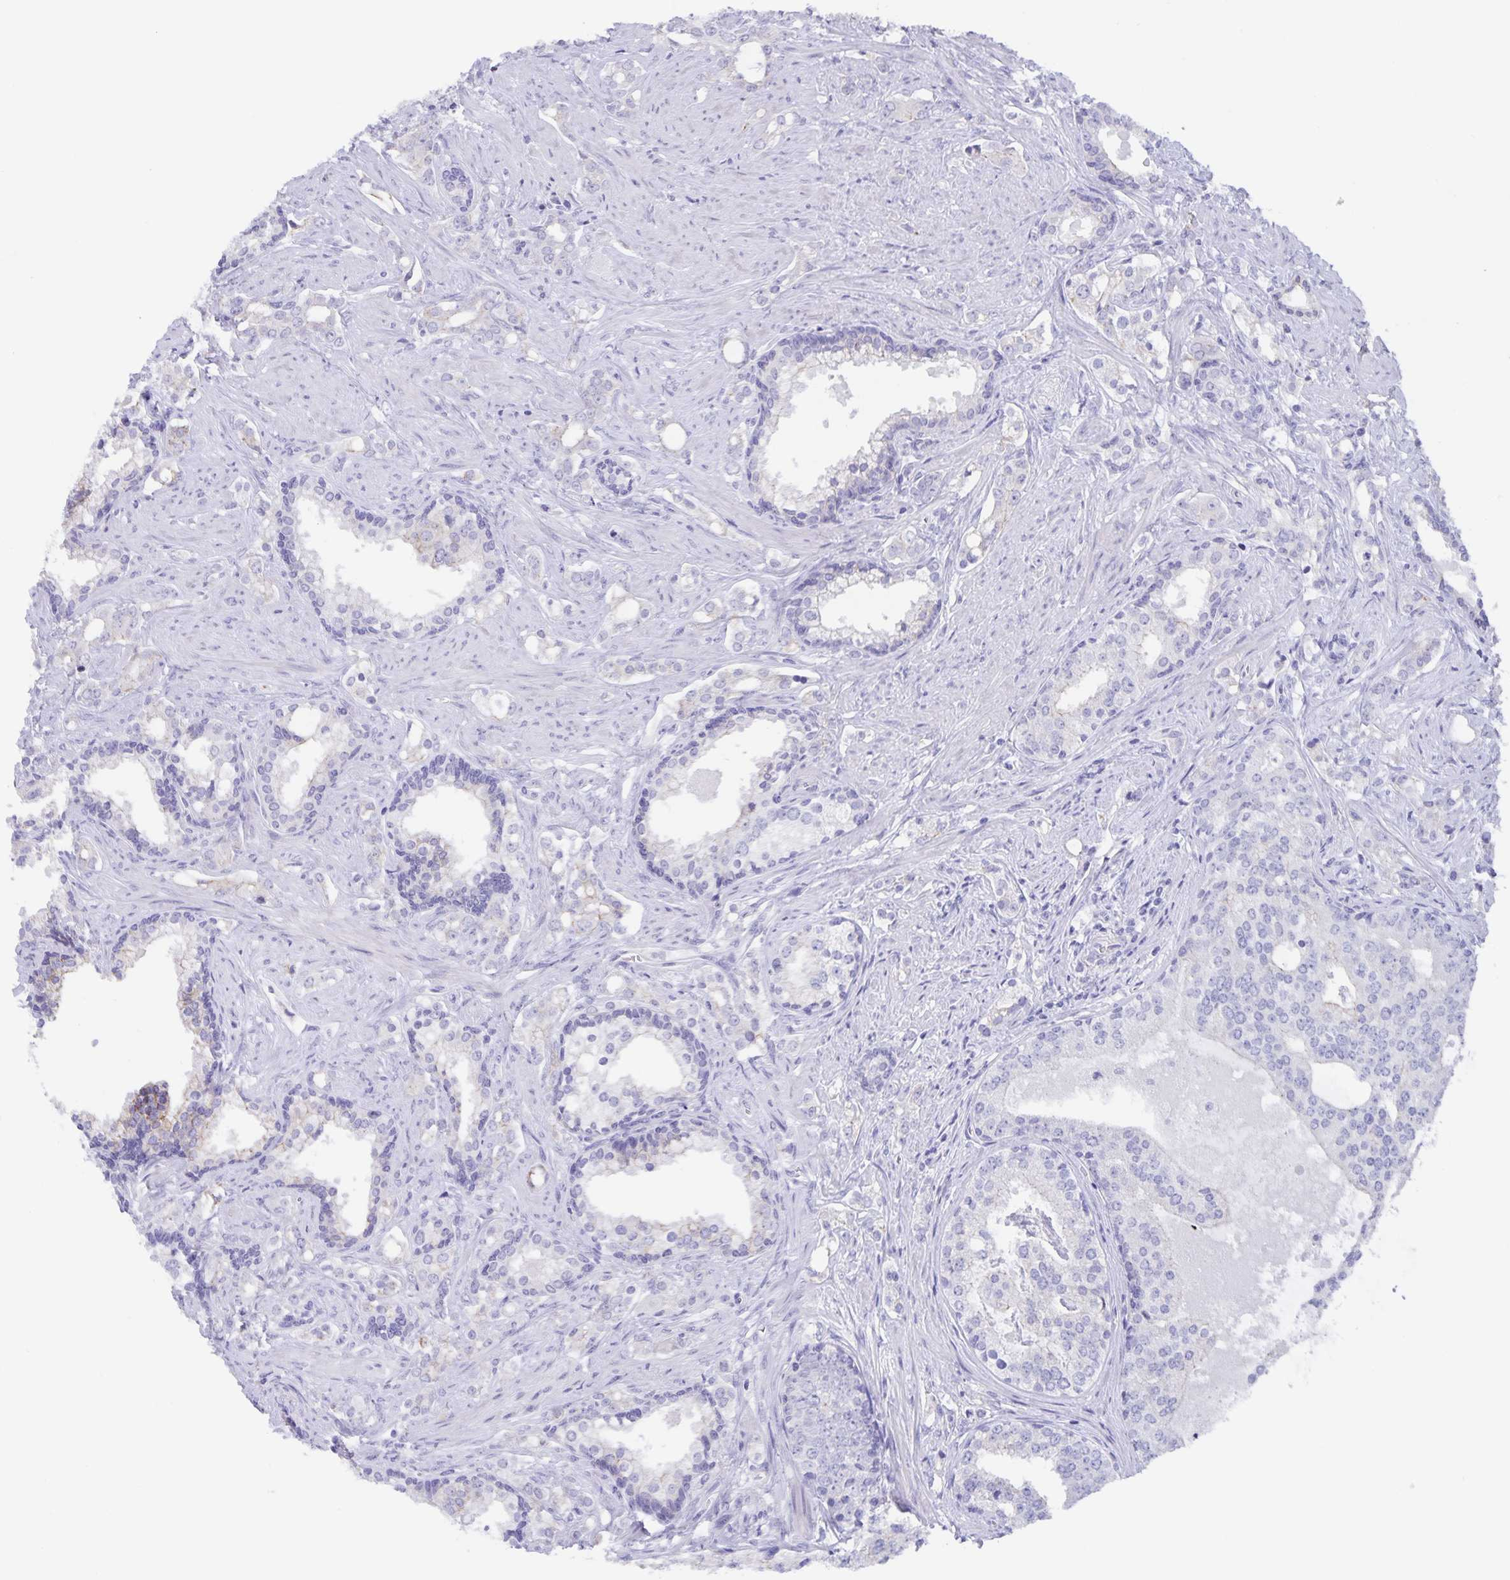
{"staining": {"intensity": "negative", "quantity": "none", "location": "none"}, "tissue": "prostate cancer", "cell_type": "Tumor cells", "image_type": "cancer", "snomed": [{"axis": "morphology", "description": "Adenocarcinoma, Medium grade"}, {"axis": "topography", "description": "Prostate"}], "caption": "High magnification brightfield microscopy of prostate cancer (adenocarcinoma (medium-grade)) stained with DAB (brown) and counterstained with hematoxylin (blue): tumor cells show no significant expression. Brightfield microscopy of immunohistochemistry (IHC) stained with DAB (3,3'-diaminobenzidine) (brown) and hematoxylin (blue), captured at high magnification.", "gene": "AQP4", "patient": {"sex": "male", "age": 57}}